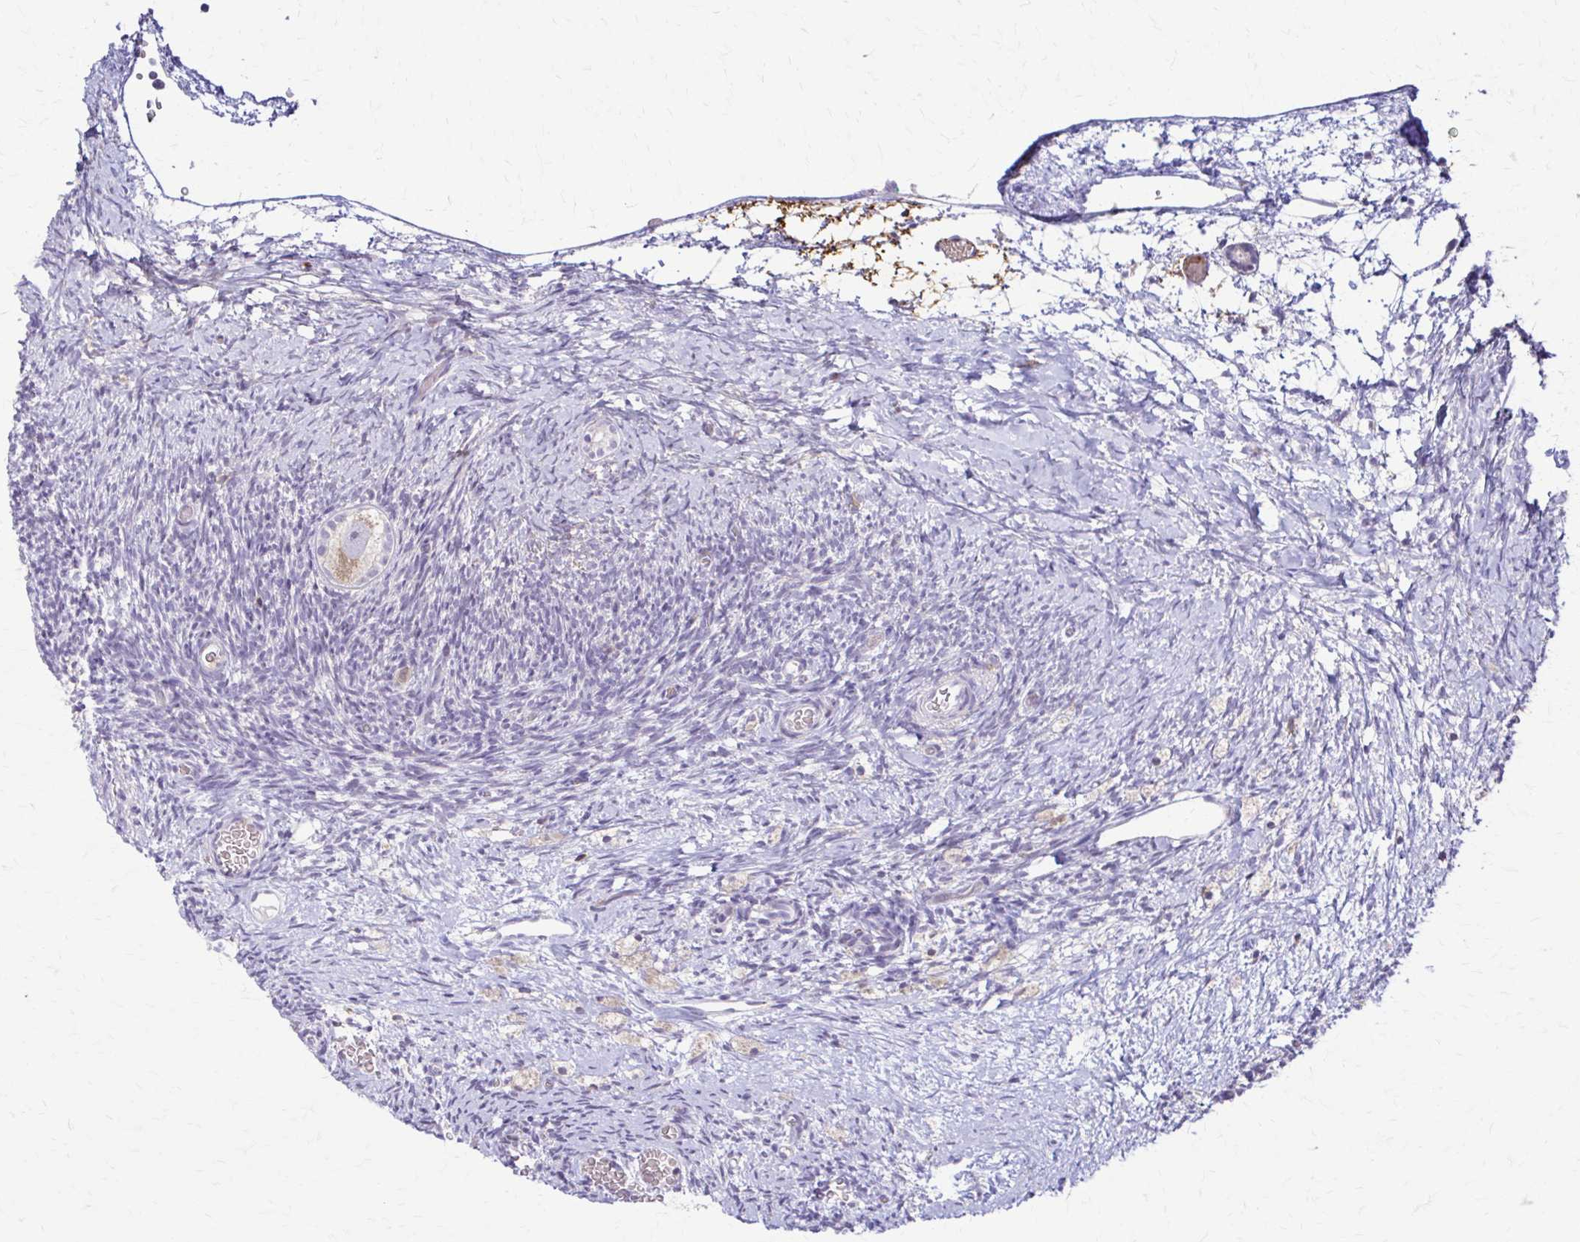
{"staining": {"intensity": "weak", "quantity": "<25%", "location": "cytoplasmic/membranous"}, "tissue": "ovary", "cell_type": "Follicle cells", "image_type": "normal", "snomed": [{"axis": "morphology", "description": "Normal tissue, NOS"}, {"axis": "topography", "description": "Ovary"}], "caption": "Immunohistochemical staining of benign human ovary displays no significant positivity in follicle cells. (Brightfield microscopy of DAB (3,3'-diaminobenzidine) immunohistochemistry at high magnification).", "gene": "PIK3AP1", "patient": {"sex": "female", "age": 39}}